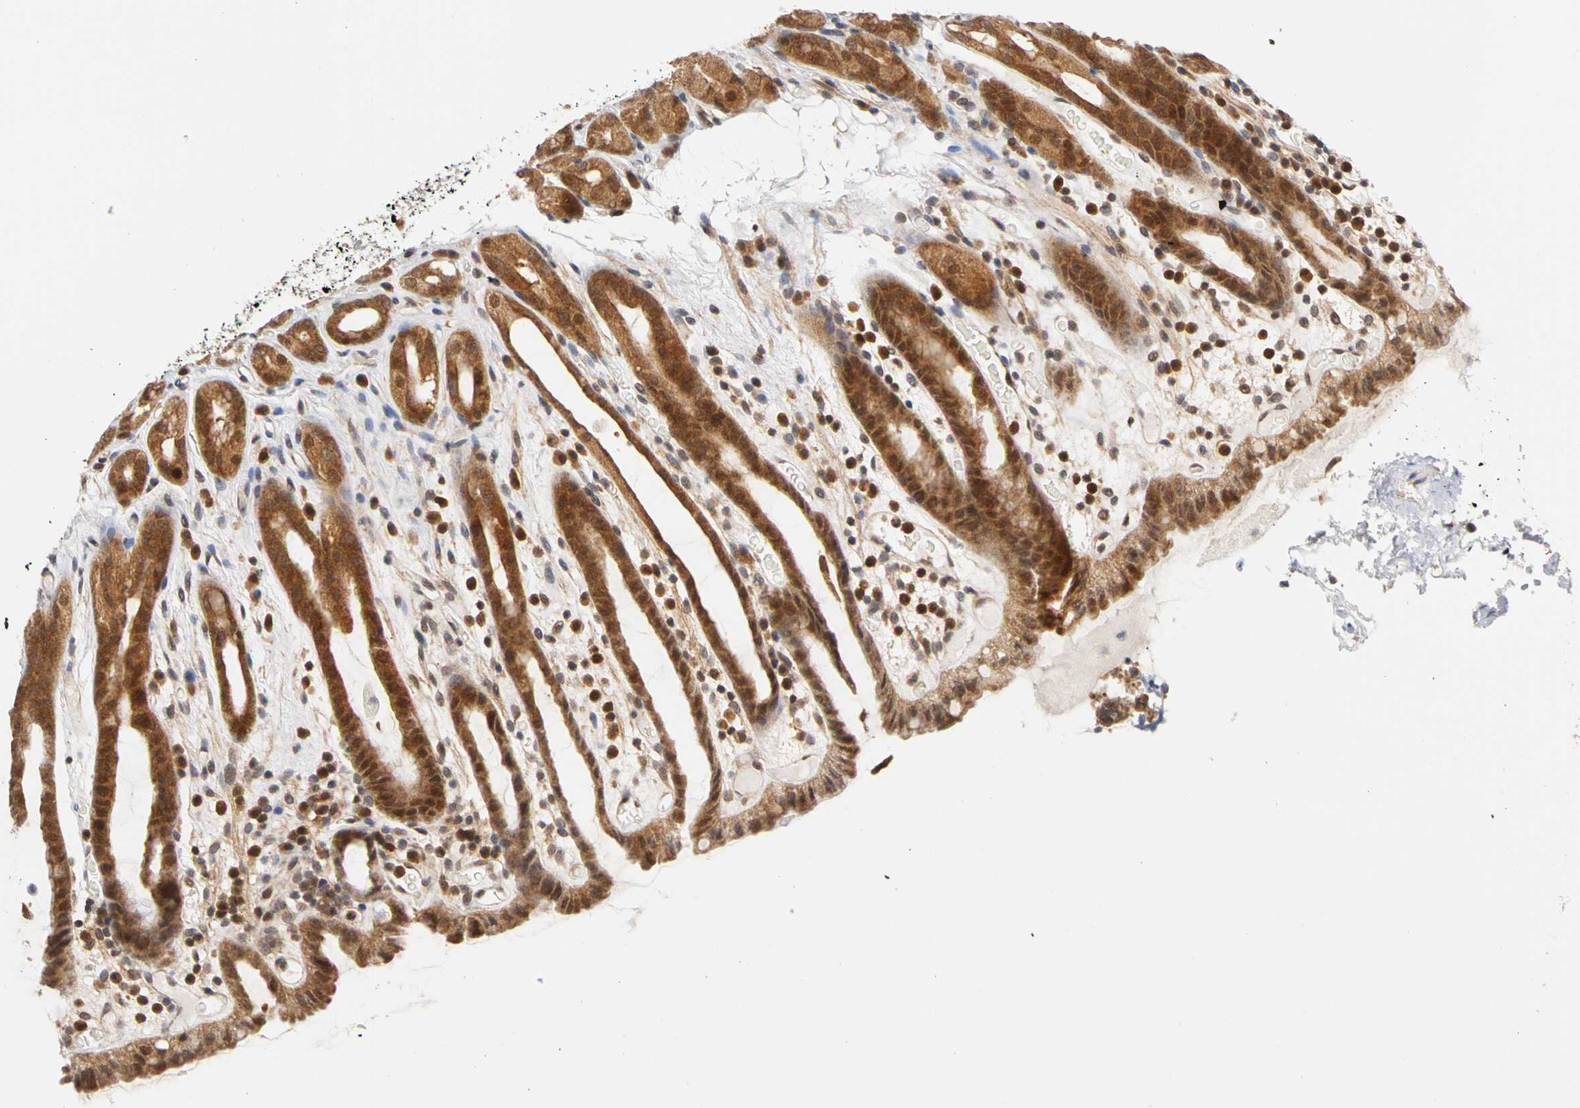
{"staining": {"intensity": "strong", "quantity": ">75%", "location": "cytoplasmic/membranous,nuclear"}, "tissue": "stomach", "cell_type": "Glandular cells", "image_type": "normal", "snomed": [{"axis": "morphology", "description": "Normal tissue, NOS"}, {"axis": "topography", "description": "Stomach, upper"}], "caption": "Immunohistochemistry (IHC) photomicrograph of normal stomach: stomach stained using IHC exhibits high levels of strong protein expression localized specifically in the cytoplasmic/membranous,nuclear of glandular cells, appearing as a cytoplasmic/membranous,nuclear brown color.", "gene": "UBE2M", "patient": {"sex": "male", "age": 68}}